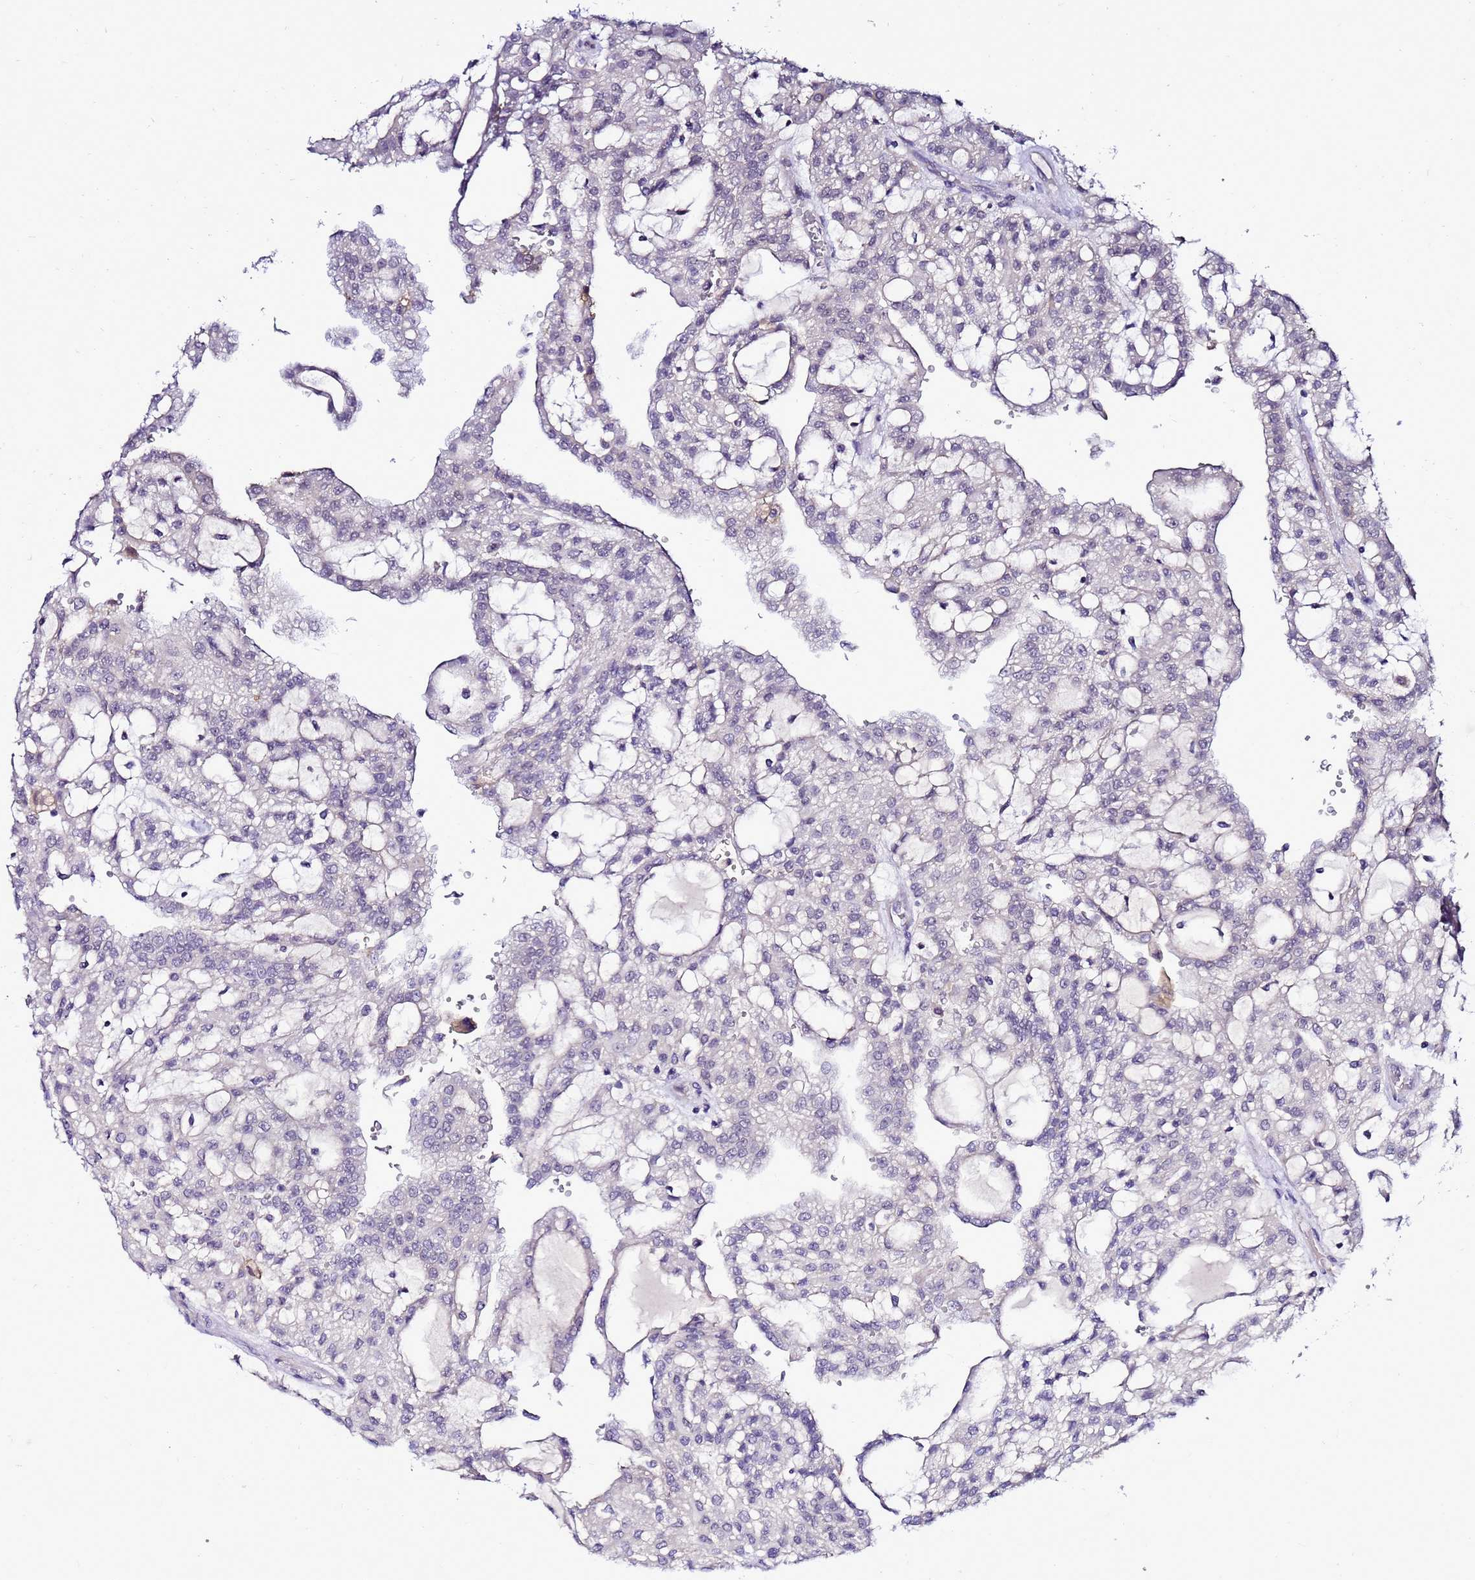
{"staining": {"intensity": "negative", "quantity": "none", "location": "none"}, "tissue": "renal cancer", "cell_type": "Tumor cells", "image_type": "cancer", "snomed": [{"axis": "morphology", "description": "Adenocarcinoma, NOS"}, {"axis": "topography", "description": "Kidney"}], "caption": "The histopathology image exhibits no significant staining in tumor cells of renal adenocarcinoma.", "gene": "C19orf47", "patient": {"sex": "male", "age": 63}}